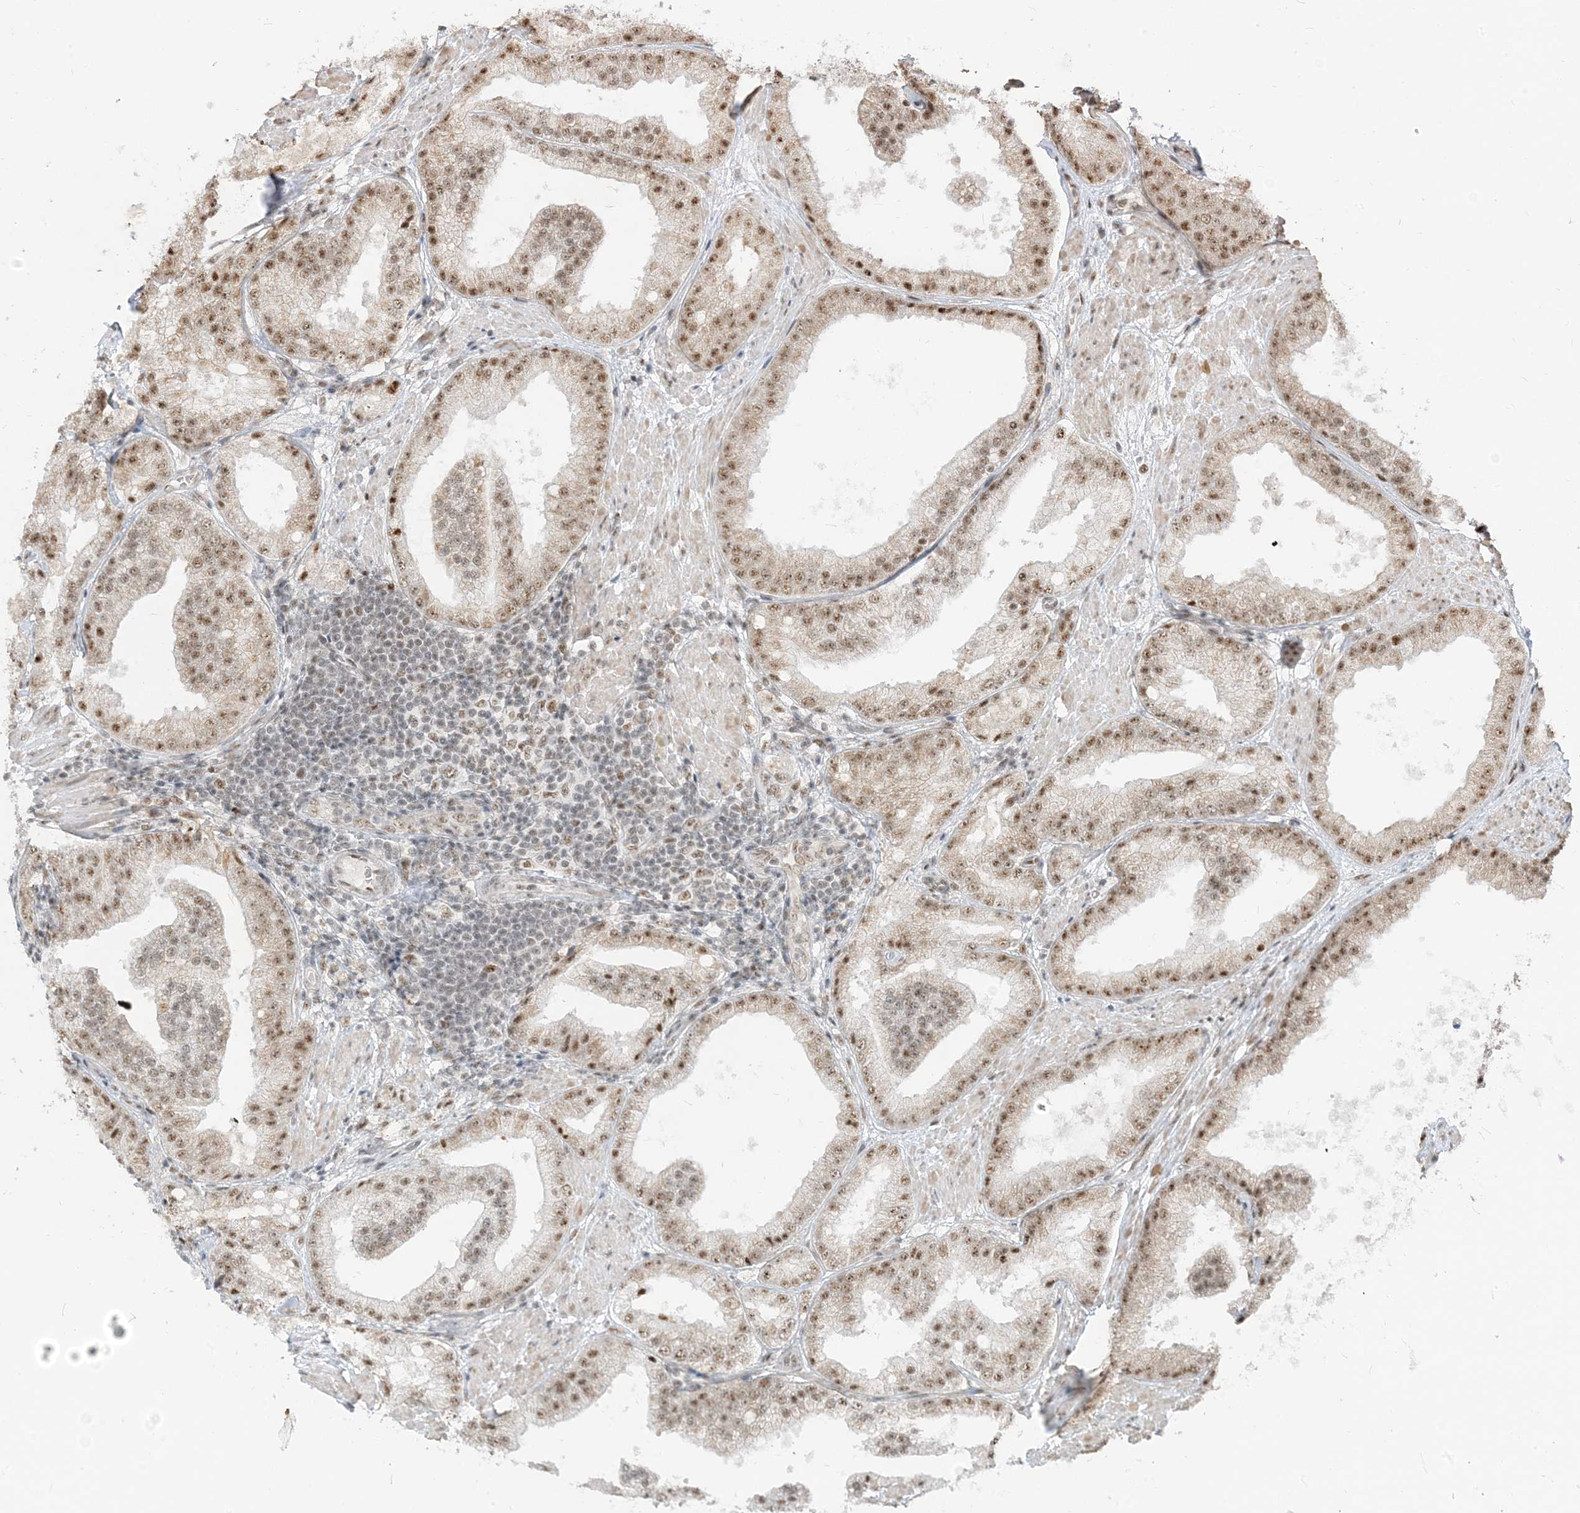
{"staining": {"intensity": "moderate", "quantity": ">75%", "location": "nuclear"}, "tissue": "prostate cancer", "cell_type": "Tumor cells", "image_type": "cancer", "snomed": [{"axis": "morphology", "description": "Adenocarcinoma, Low grade"}, {"axis": "topography", "description": "Prostate"}], "caption": "Protein analysis of adenocarcinoma (low-grade) (prostate) tissue displays moderate nuclear expression in about >75% of tumor cells.", "gene": "ARGLU1", "patient": {"sex": "male", "age": 67}}